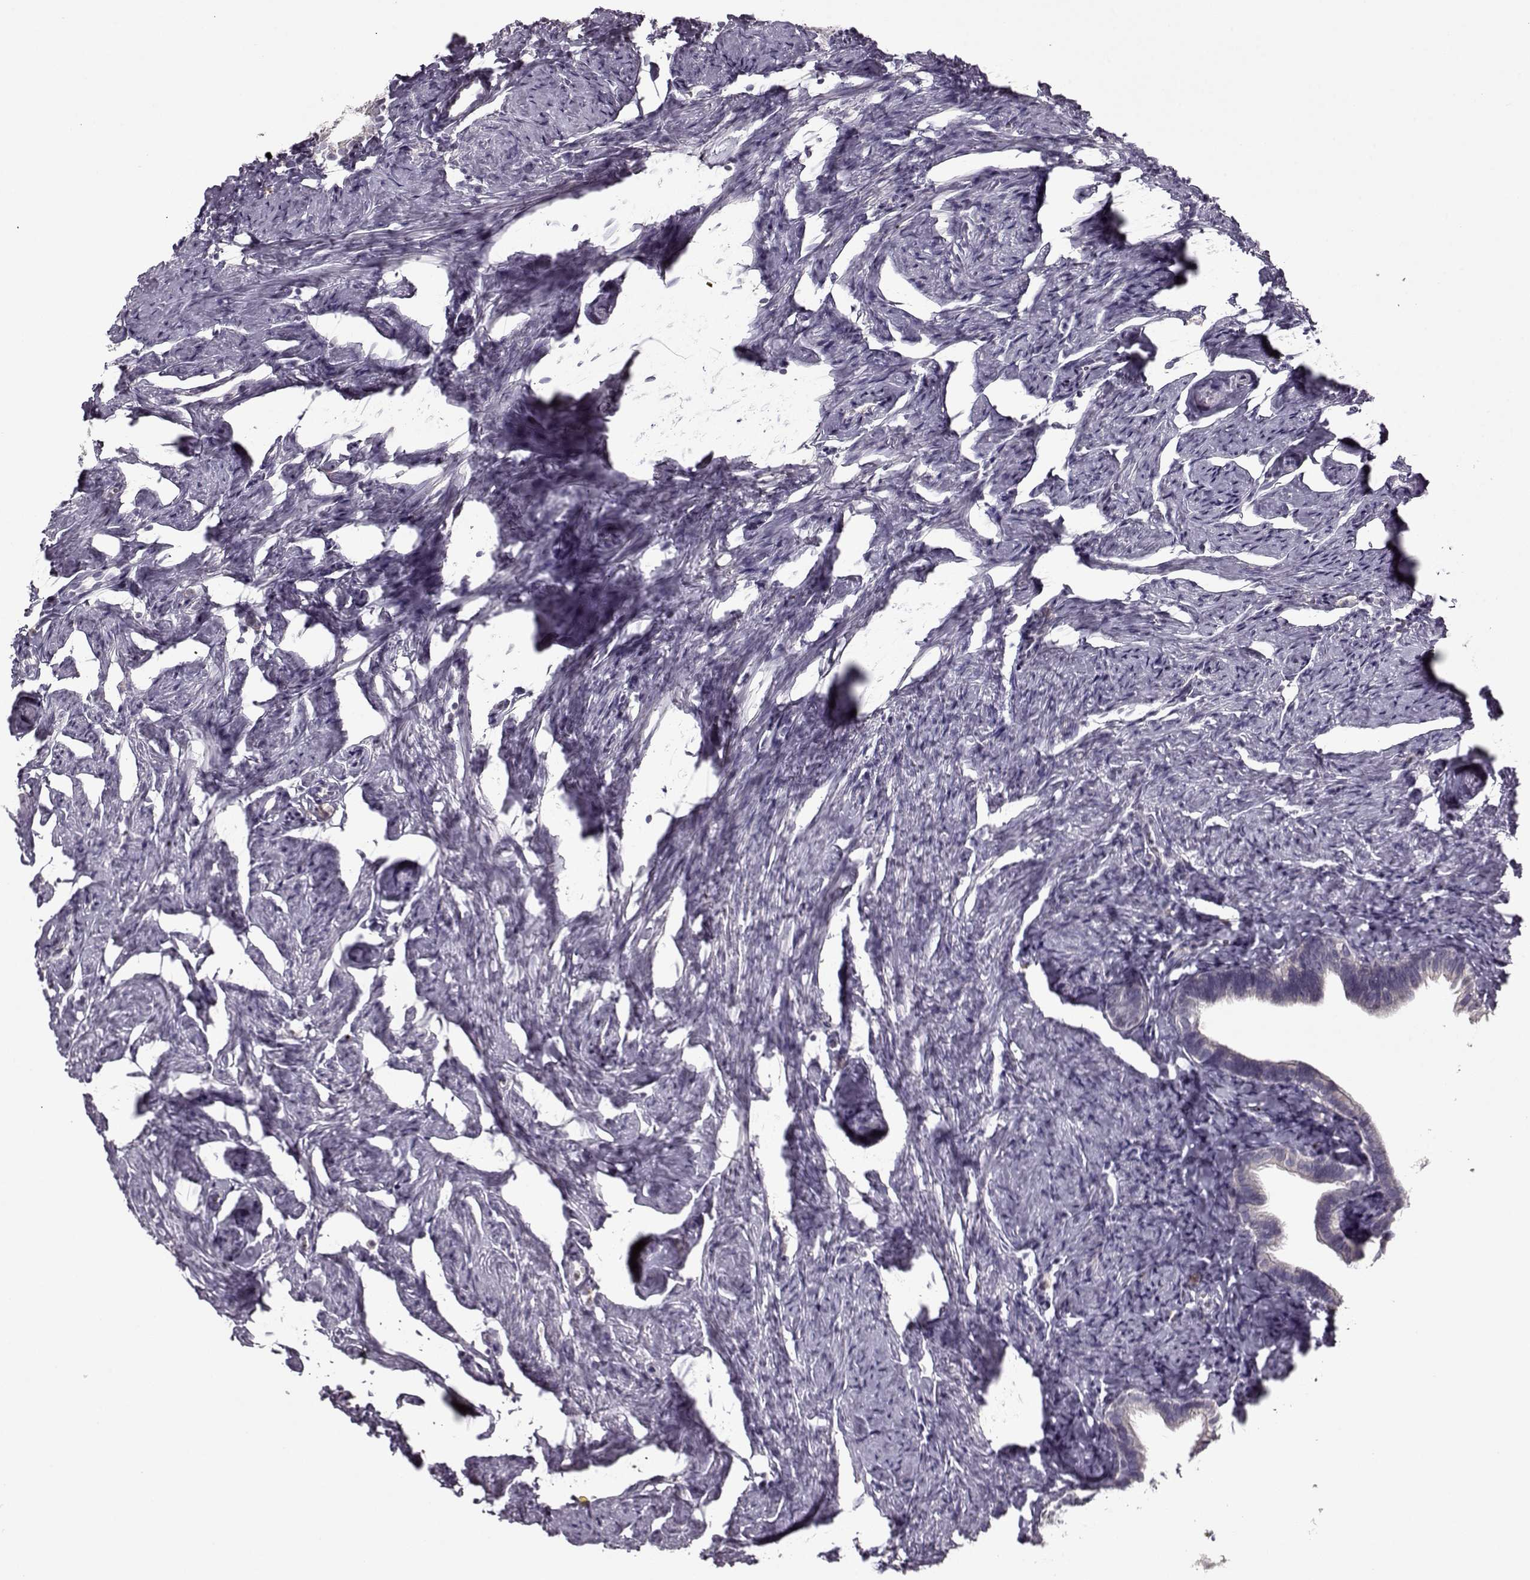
{"staining": {"intensity": "negative", "quantity": "none", "location": "none"}, "tissue": "fallopian tube", "cell_type": "Glandular cells", "image_type": "normal", "snomed": [{"axis": "morphology", "description": "Normal tissue, NOS"}, {"axis": "topography", "description": "Fallopian tube"}], "caption": "Photomicrograph shows no protein expression in glandular cells of benign fallopian tube.", "gene": "ACOT11", "patient": {"sex": "female", "age": 41}}